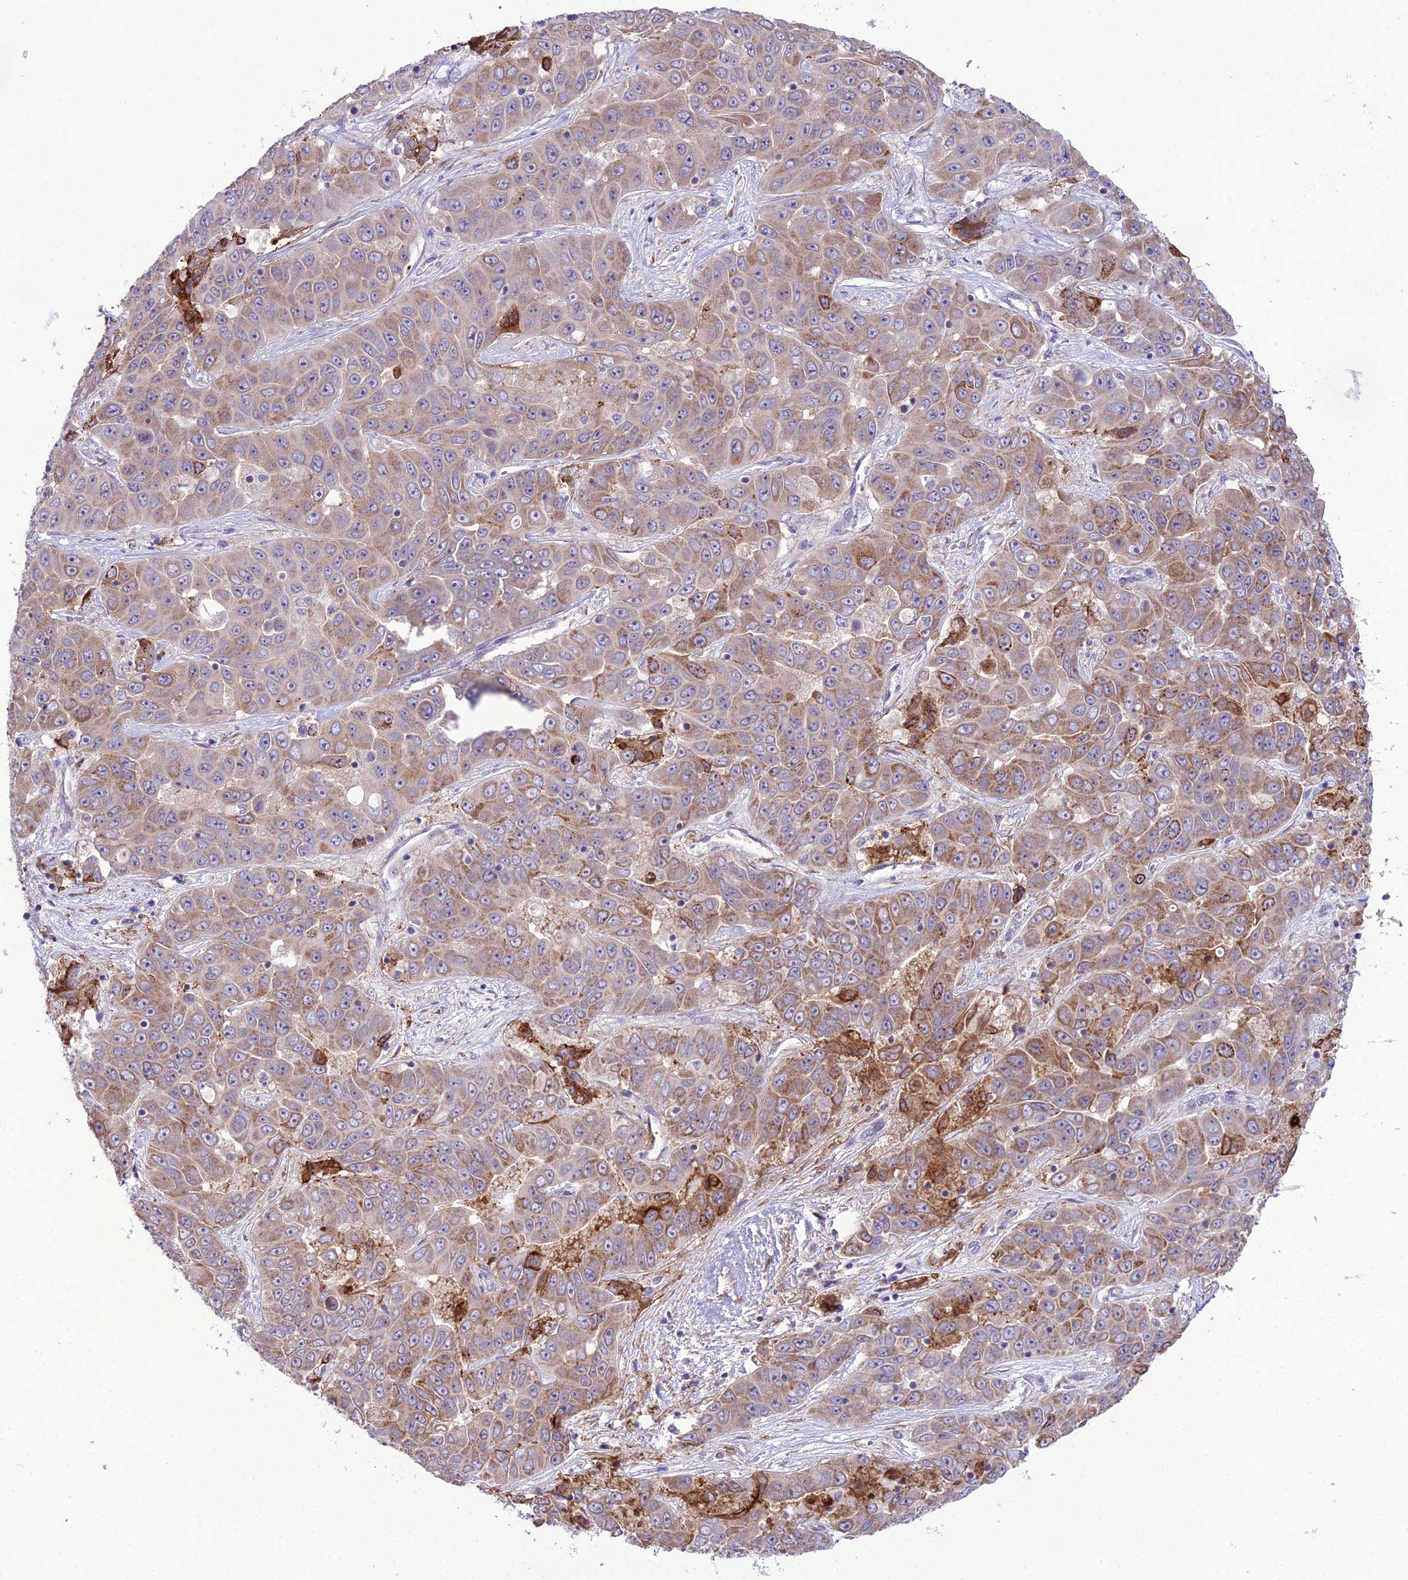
{"staining": {"intensity": "moderate", "quantity": ">75%", "location": "cytoplasmic/membranous"}, "tissue": "liver cancer", "cell_type": "Tumor cells", "image_type": "cancer", "snomed": [{"axis": "morphology", "description": "Cholangiocarcinoma"}, {"axis": "topography", "description": "Liver"}], "caption": "Immunohistochemical staining of liver cholangiocarcinoma shows medium levels of moderate cytoplasmic/membranous protein positivity in approximately >75% of tumor cells.", "gene": "RPS26", "patient": {"sex": "female", "age": 52}}